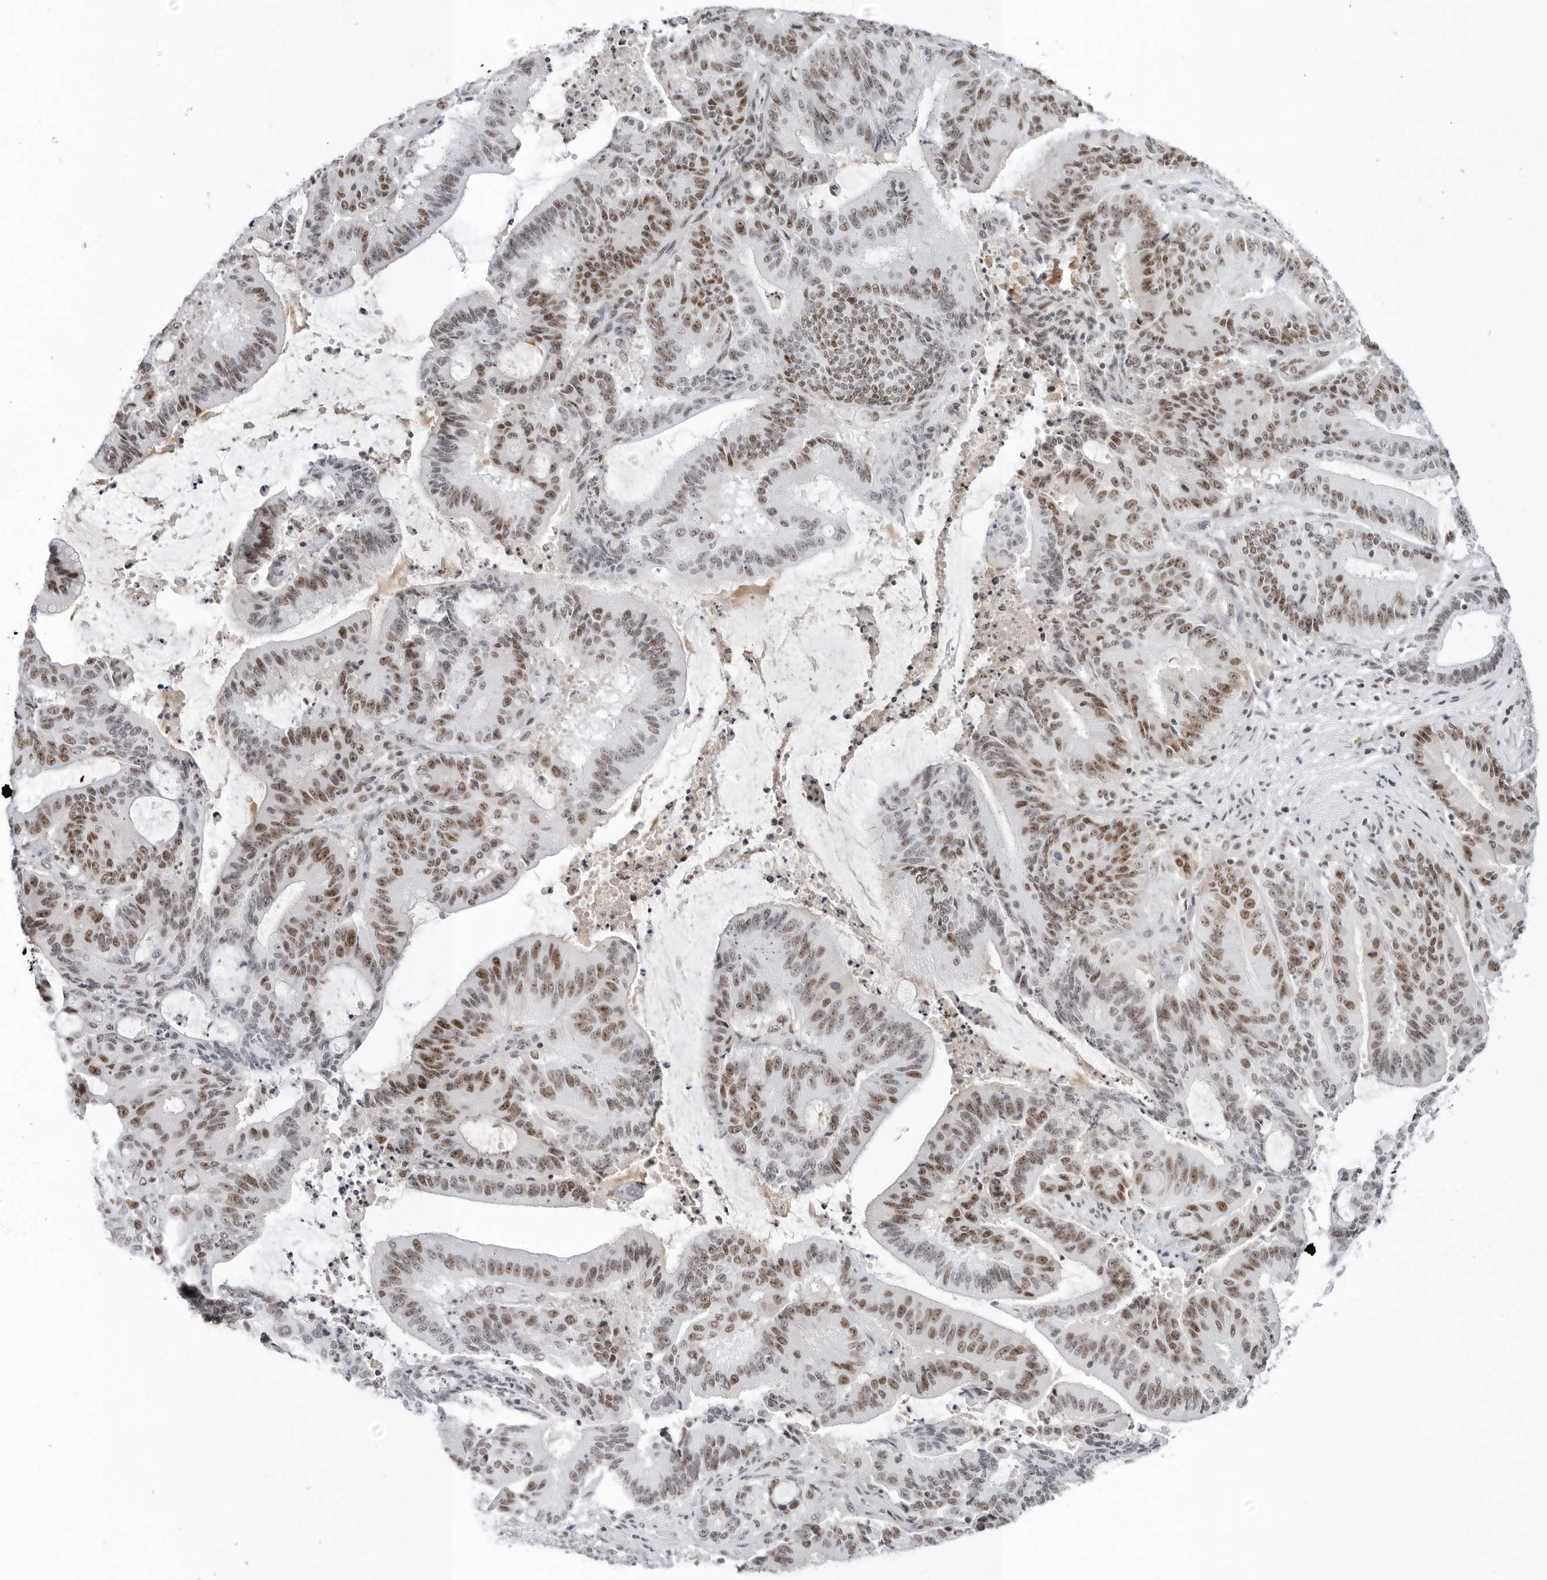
{"staining": {"intensity": "moderate", "quantity": ">75%", "location": "nuclear"}, "tissue": "liver cancer", "cell_type": "Tumor cells", "image_type": "cancer", "snomed": [{"axis": "morphology", "description": "Normal tissue, NOS"}, {"axis": "morphology", "description": "Cholangiocarcinoma"}, {"axis": "topography", "description": "Liver"}, {"axis": "topography", "description": "Peripheral nerve tissue"}], "caption": "The micrograph shows immunohistochemical staining of liver cancer (cholangiocarcinoma). There is moderate nuclear expression is appreciated in approximately >75% of tumor cells. (Brightfield microscopy of DAB IHC at high magnification).", "gene": "WRAP53", "patient": {"sex": "female", "age": 73}}